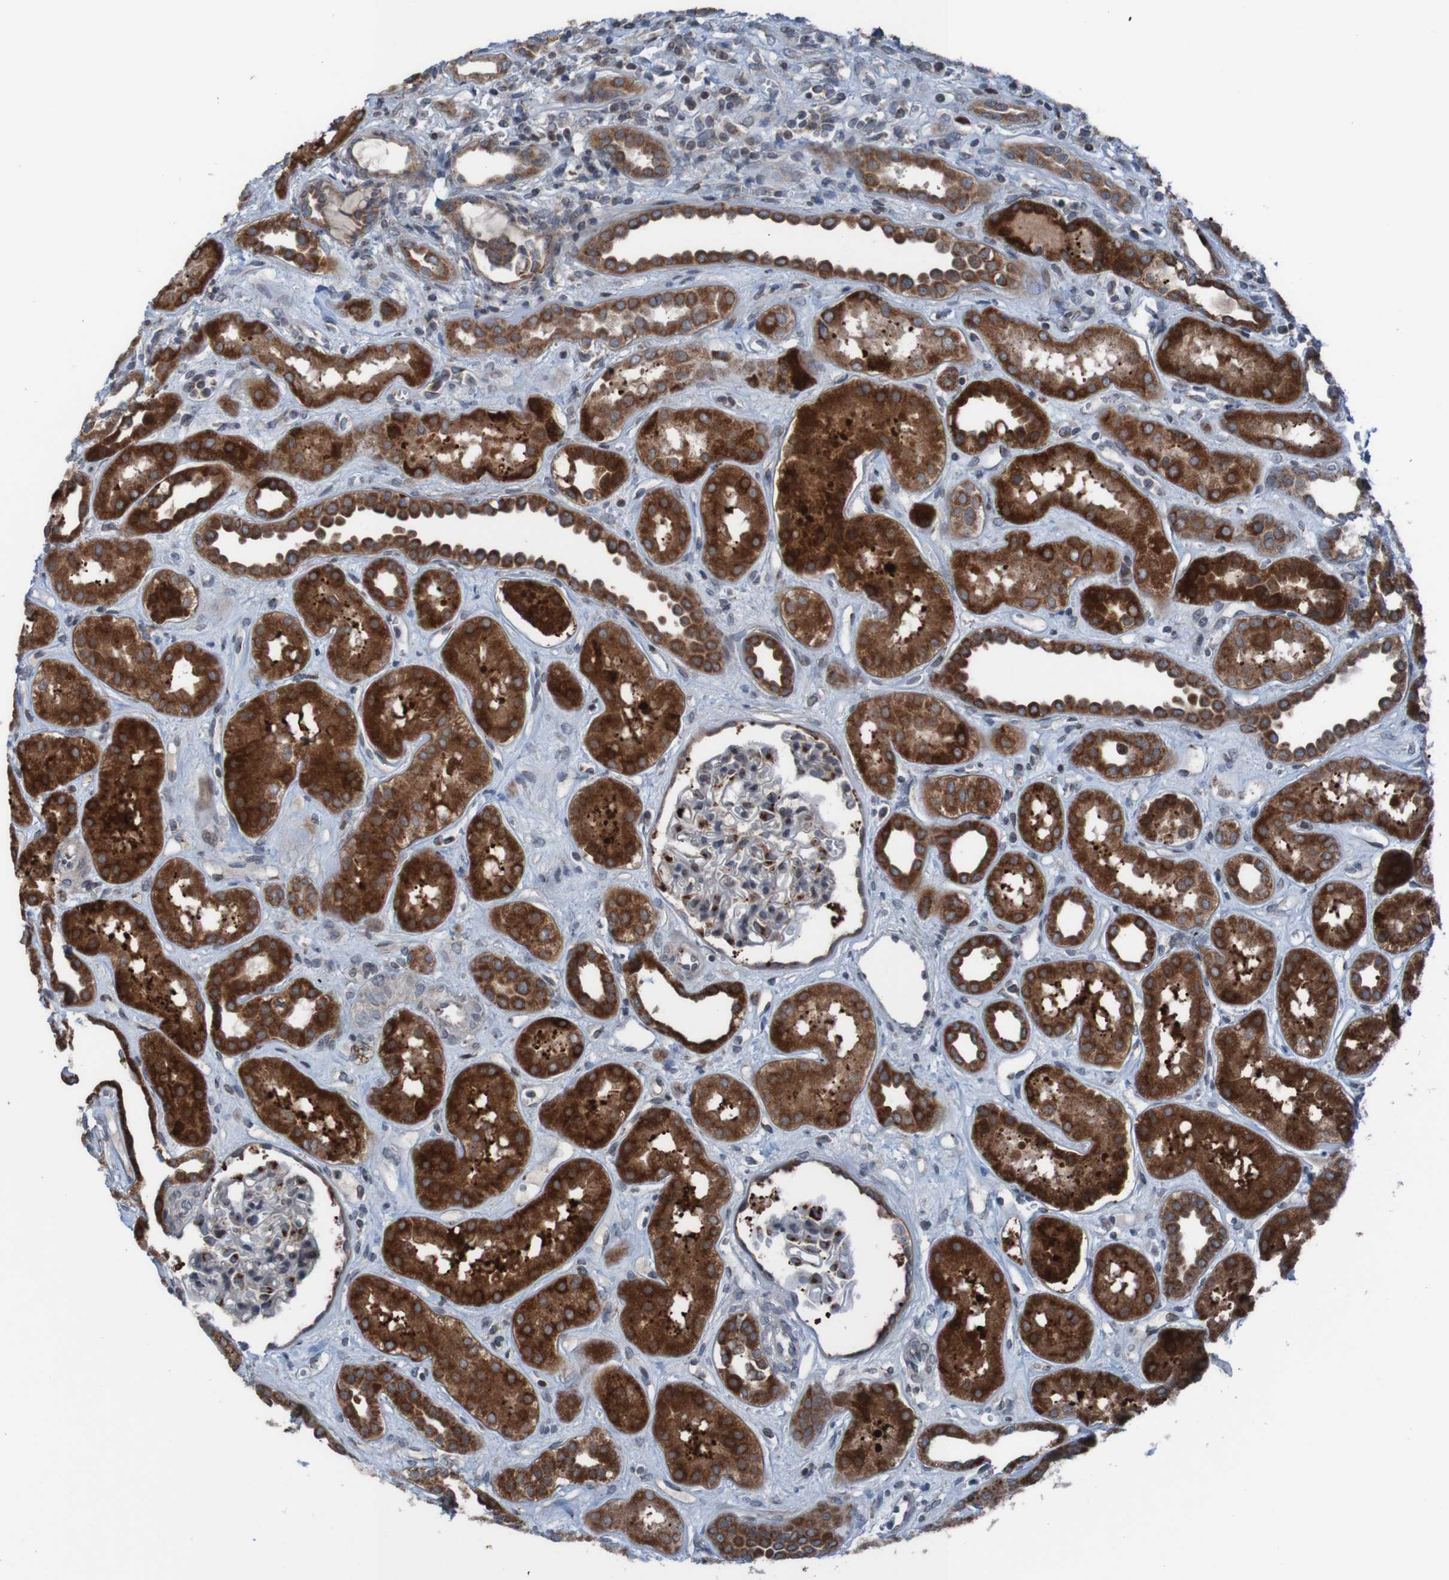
{"staining": {"intensity": "strong", "quantity": "<25%", "location": "cytoplasmic/membranous"}, "tissue": "kidney", "cell_type": "Cells in glomeruli", "image_type": "normal", "snomed": [{"axis": "morphology", "description": "Normal tissue, NOS"}, {"axis": "topography", "description": "Kidney"}], "caption": "Immunohistochemistry (DAB (3,3'-diaminobenzidine)) staining of unremarkable kidney shows strong cytoplasmic/membranous protein staining in approximately <25% of cells in glomeruli. (Stains: DAB (3,3'-diaminobenzidine) in brown, nuclei in blue, Microscopy: brightfield microscopy at high magnification).", "gene": "UNG", "patient": {"sex": "male", "age": 59}}